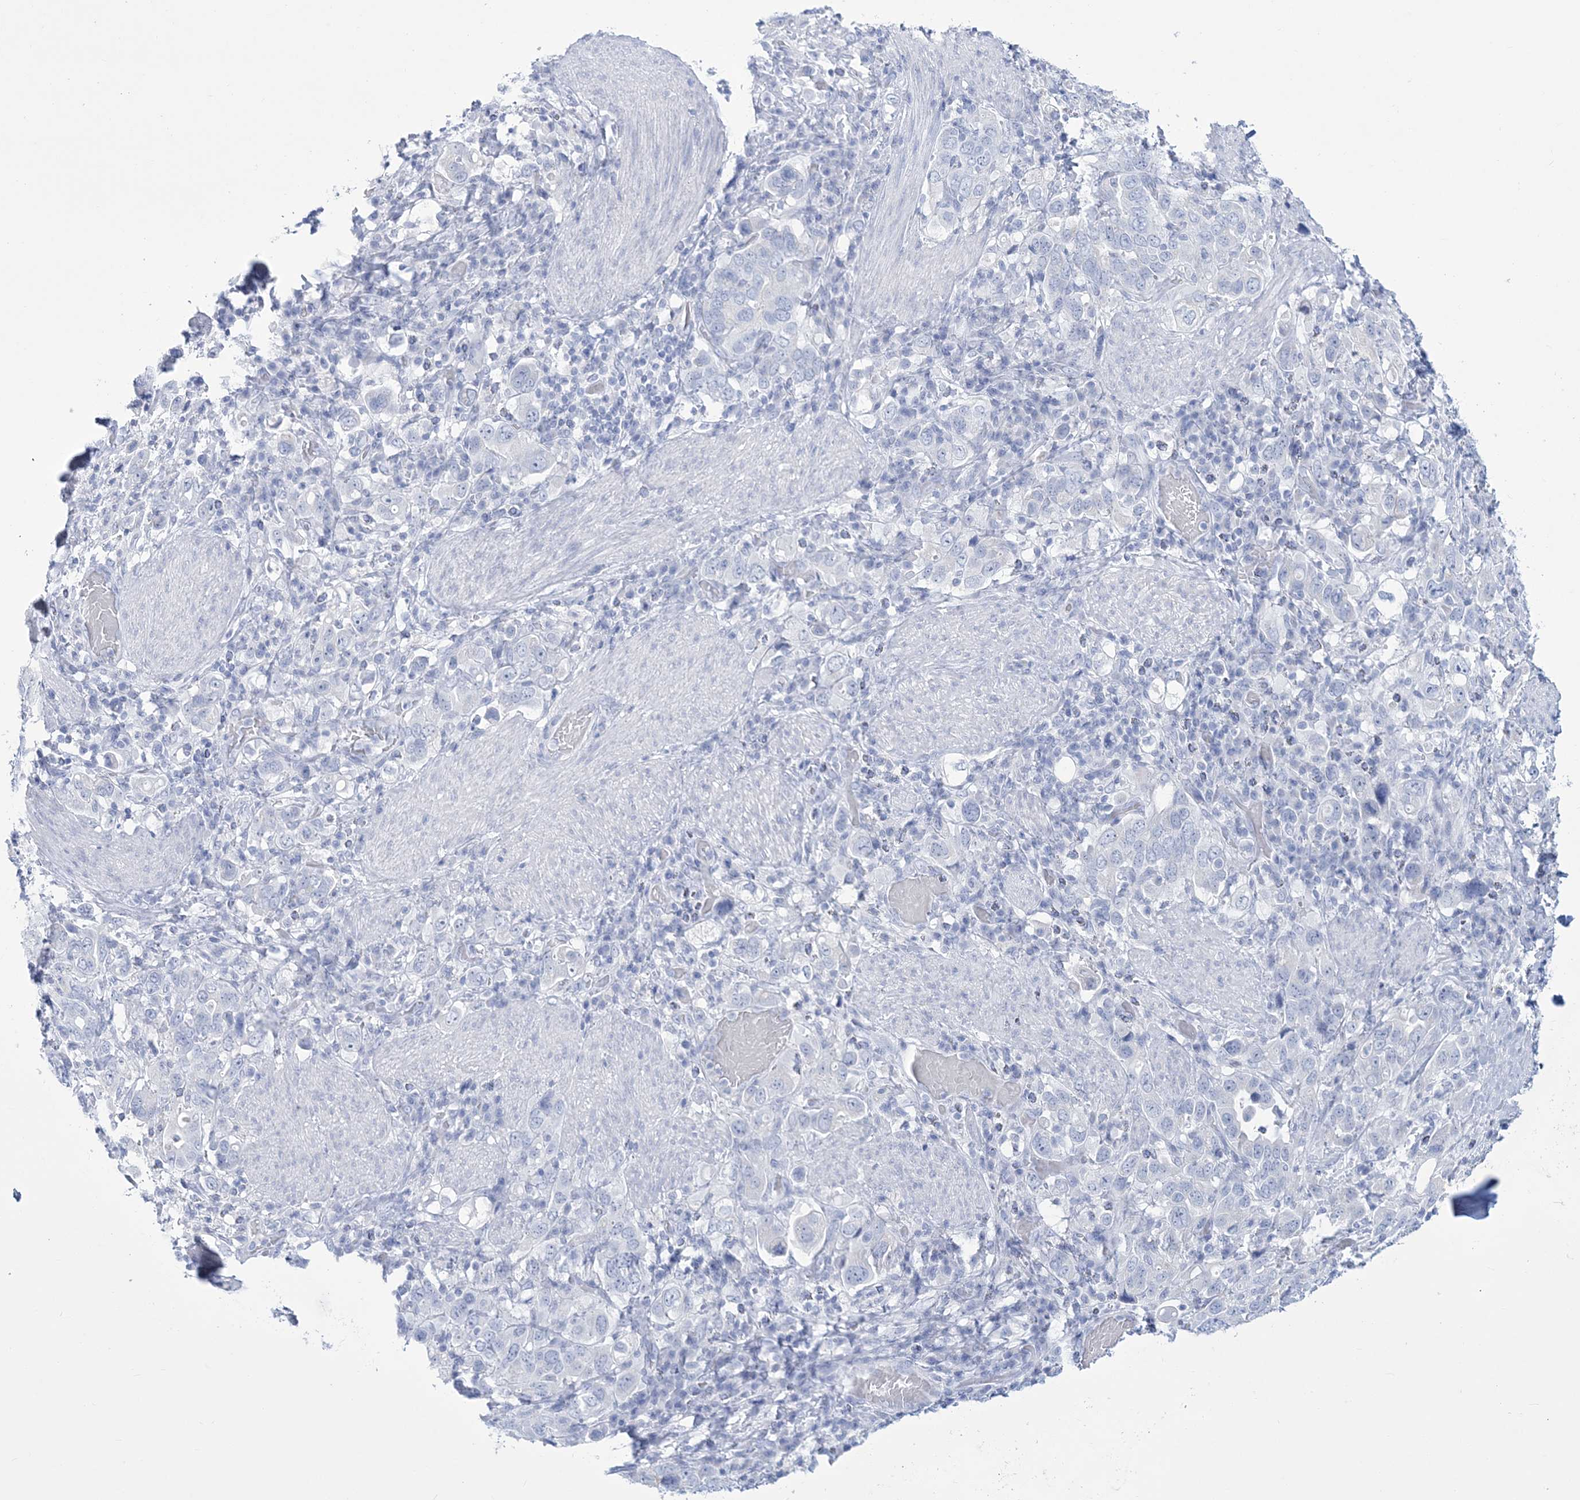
{"staining": {"intensity": "negative", "quantity": "none", "location": "none"}, "tissue": "stomach cancer", "cell_type": "Tumor cells", "image_type": "cancer", "snomed": [{"axis": "morphology", "description": "Adenocarcinoma, NOS"}, {"axis": "topography", "description": "Stomach, upper"}], "caption": "This is an IHC histopathology image of stomach cancer. There is no expression in tumor cells.", "gene": "RBP2", "patient": {"sex": "male", "age": 62}}